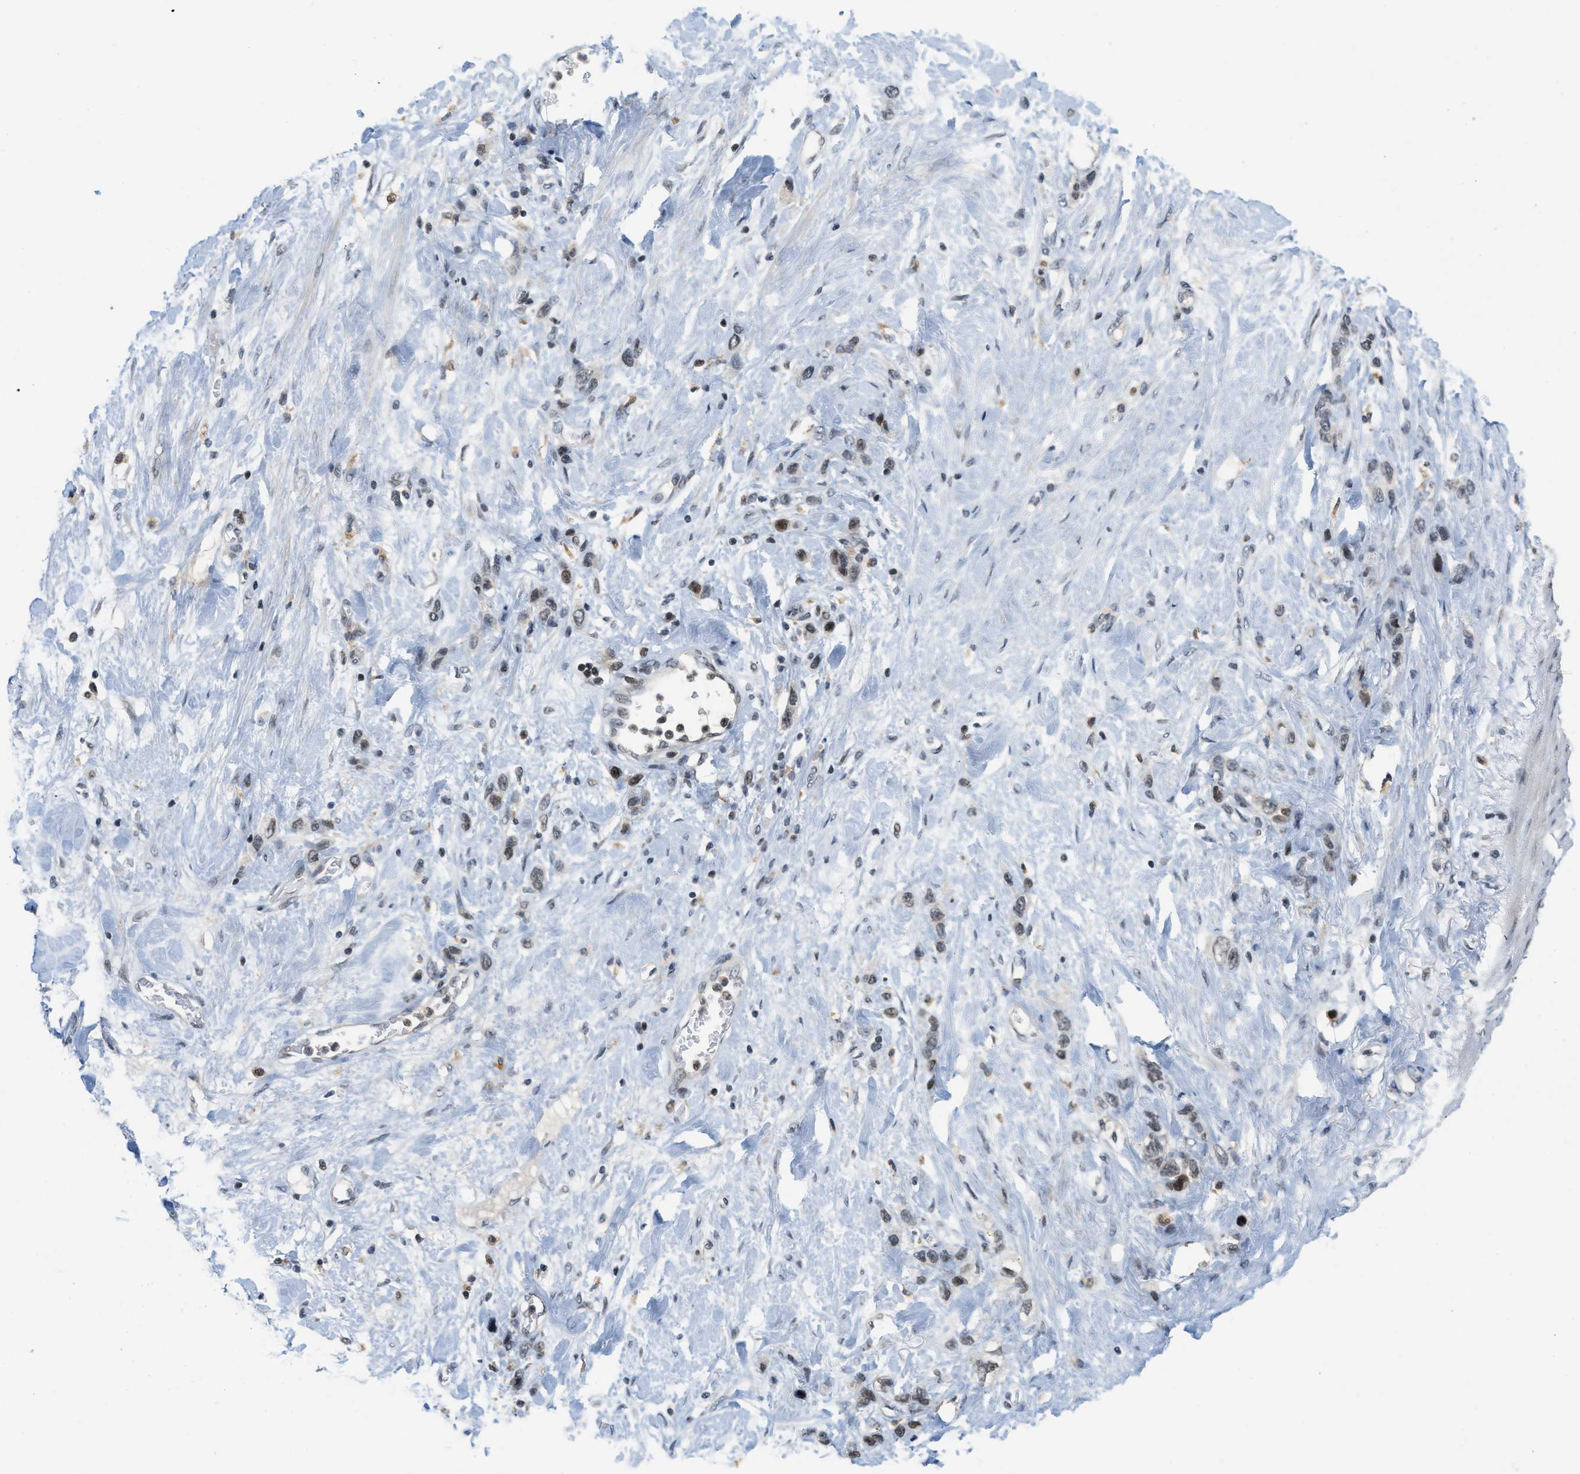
{"staining": {"intensity": "moderate", "quantity": "25%-75%", "location": "nuclear"}, "tissue": "stomach cancer", "cell_type": "Tumor cells", "image_type": "cancer", "snomed": [{"axis": "morphology", "description": "Adenocarcinoma, NOS"}, {"axis": "morphology", "description": "Adenocarcinoma, High grade"}, {"axis": "topography", "description": "Stomach, upper"}, {"axis": "topography", "description": "Stomach, lower"}], "caption": "Immunohistochemistry (IHC) (DAB (3,3'-diaminobenzidine)) staining of high-grade adenocarcinoma (stomach) demonstrates moderate nuclear protein staining in about 25%-75% of tumor cells.", "gene": "ING1", "patient": {"sex": "female", "age": 65}}